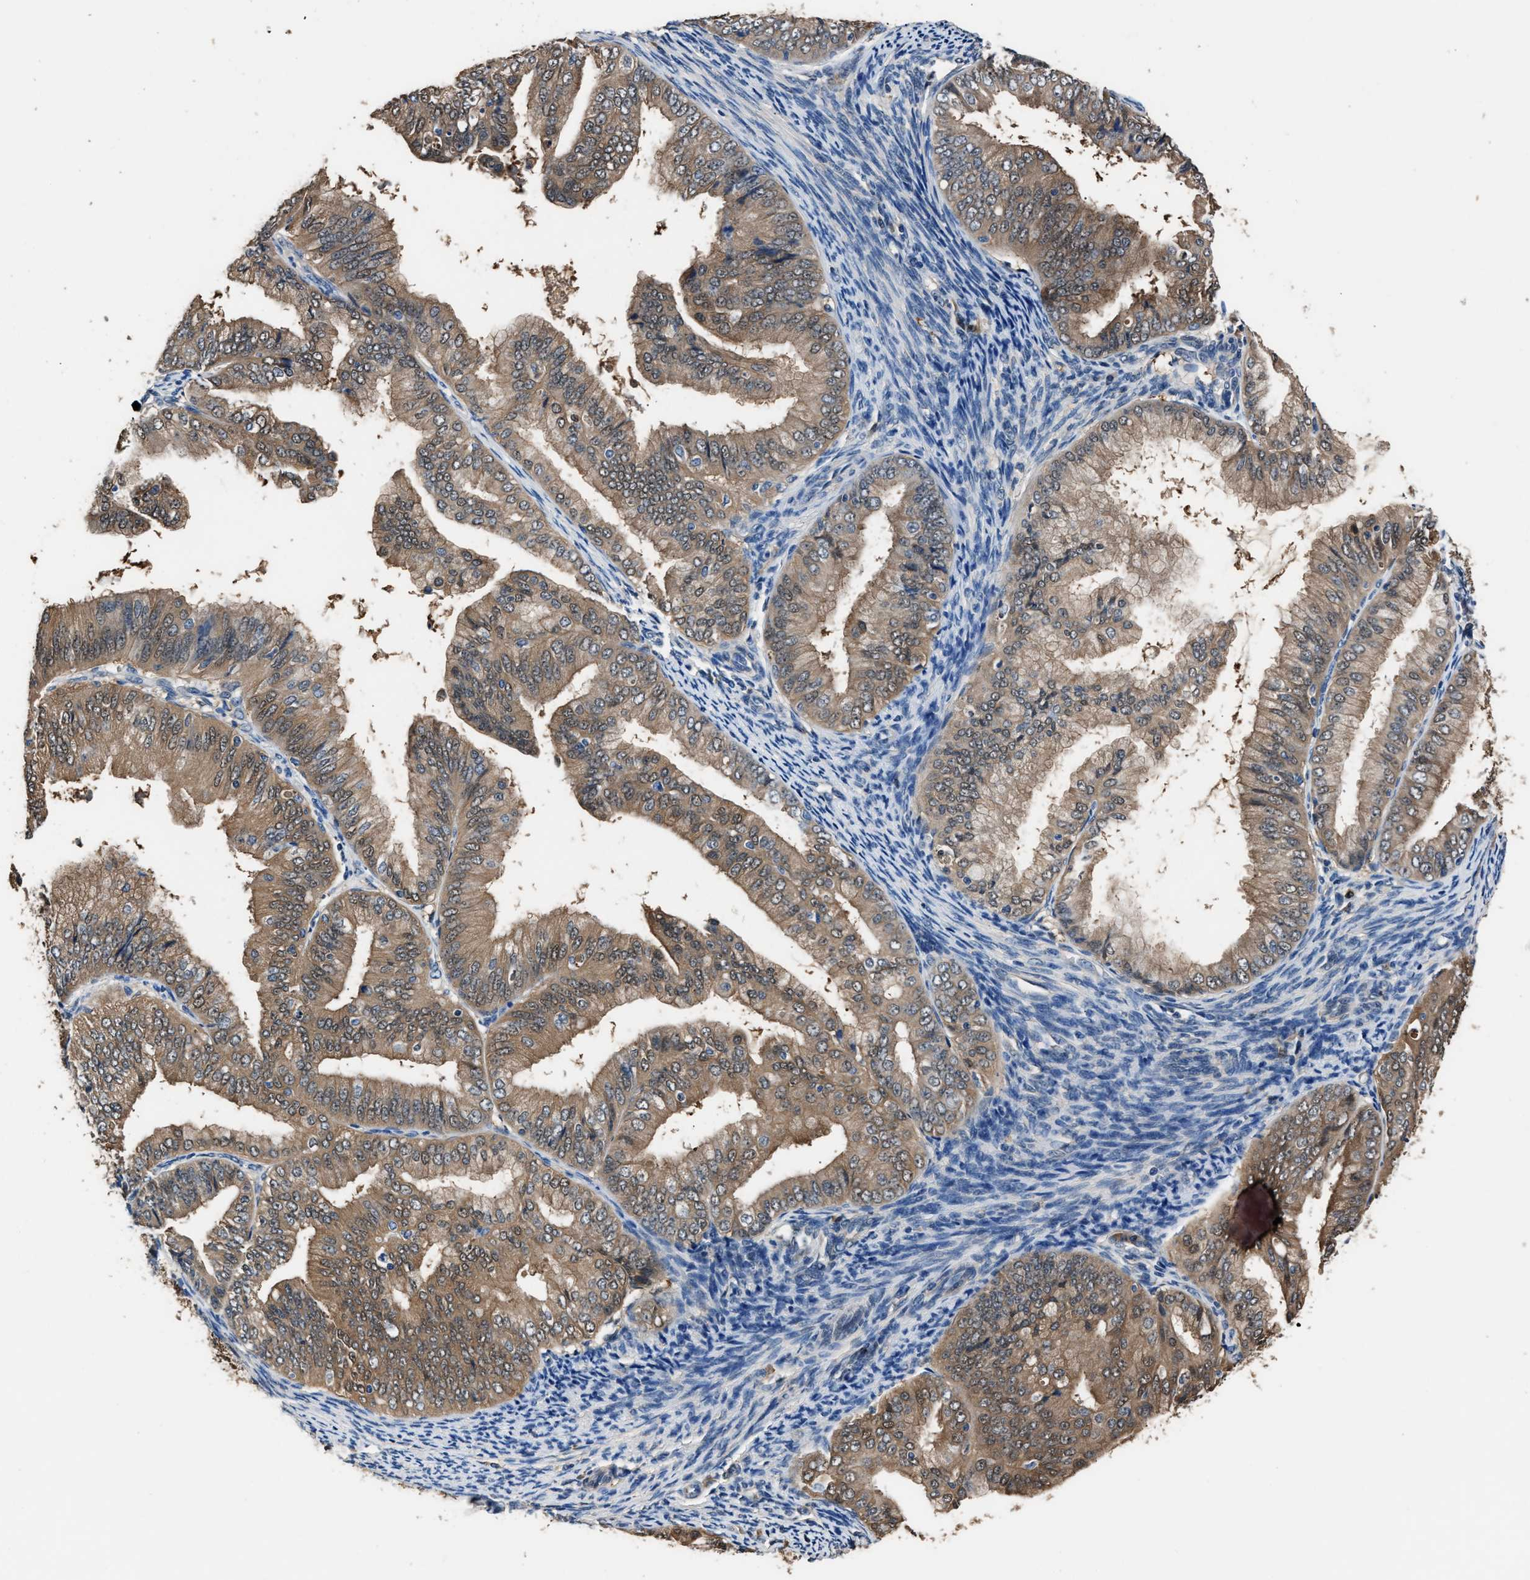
{"staining": {"intensity": "moderate", "quantity": ">75%", "location": "cytoplasmic/membranous"}, "tissue": "endometrial cancer", "cell_type": "Tumor cells", "image_type": "cancer", "snomed": [{"axis": "morphology", "description": "Adenocarcinoma, NOS"}, {"axis": "topography", "description": "Endometrium"}], "caption": "Immunohistochemical staining of endometrial adenocarcinoma displays moderate cytoplasmic/membranous protein positivity in approximately >75% of tumor cells.", "gene": "GSTP1", "patient": {"sex": "female", "age": 63}}